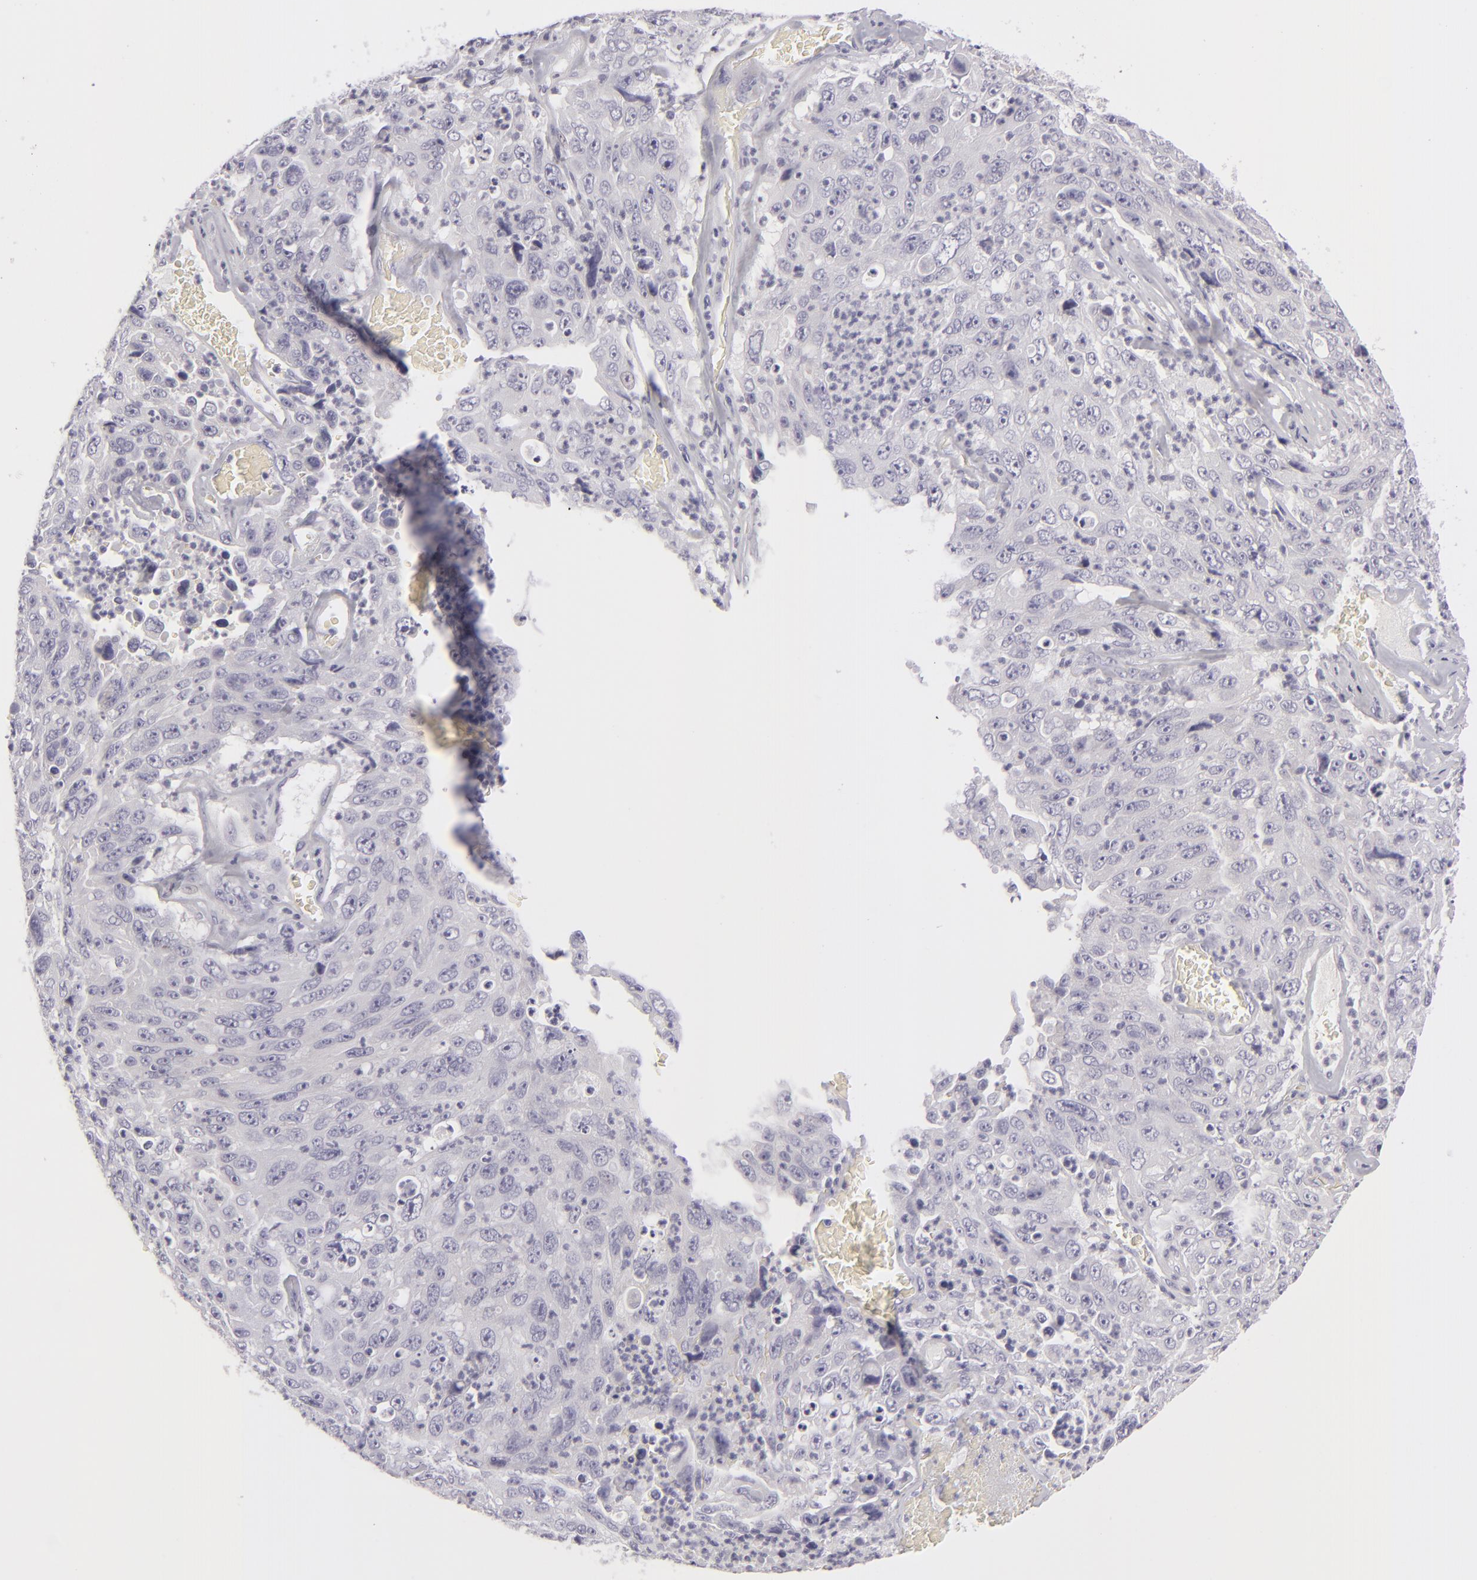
{"staining": {"intensity": "negative", "quantity": "none", "location": "none"}, "tissue": "lung cancer", "cell_type": "Tumor cells", "image_type": "cancer", "snomed": [{"axis": "morphology", "description": "Squamous cell carcinoma, NOS"}, {"axis": "topography", "description": "Lung"}], "caption": "The micrograph reveals no staining of tumor cells in lung cancer. (DAB (3,3'-diaminobenzidine) immunohistochemistry (IHC) with hematoxylin counter stain).", "gene": "DLG4", "patient": {"sex": "male", "age": 64}}